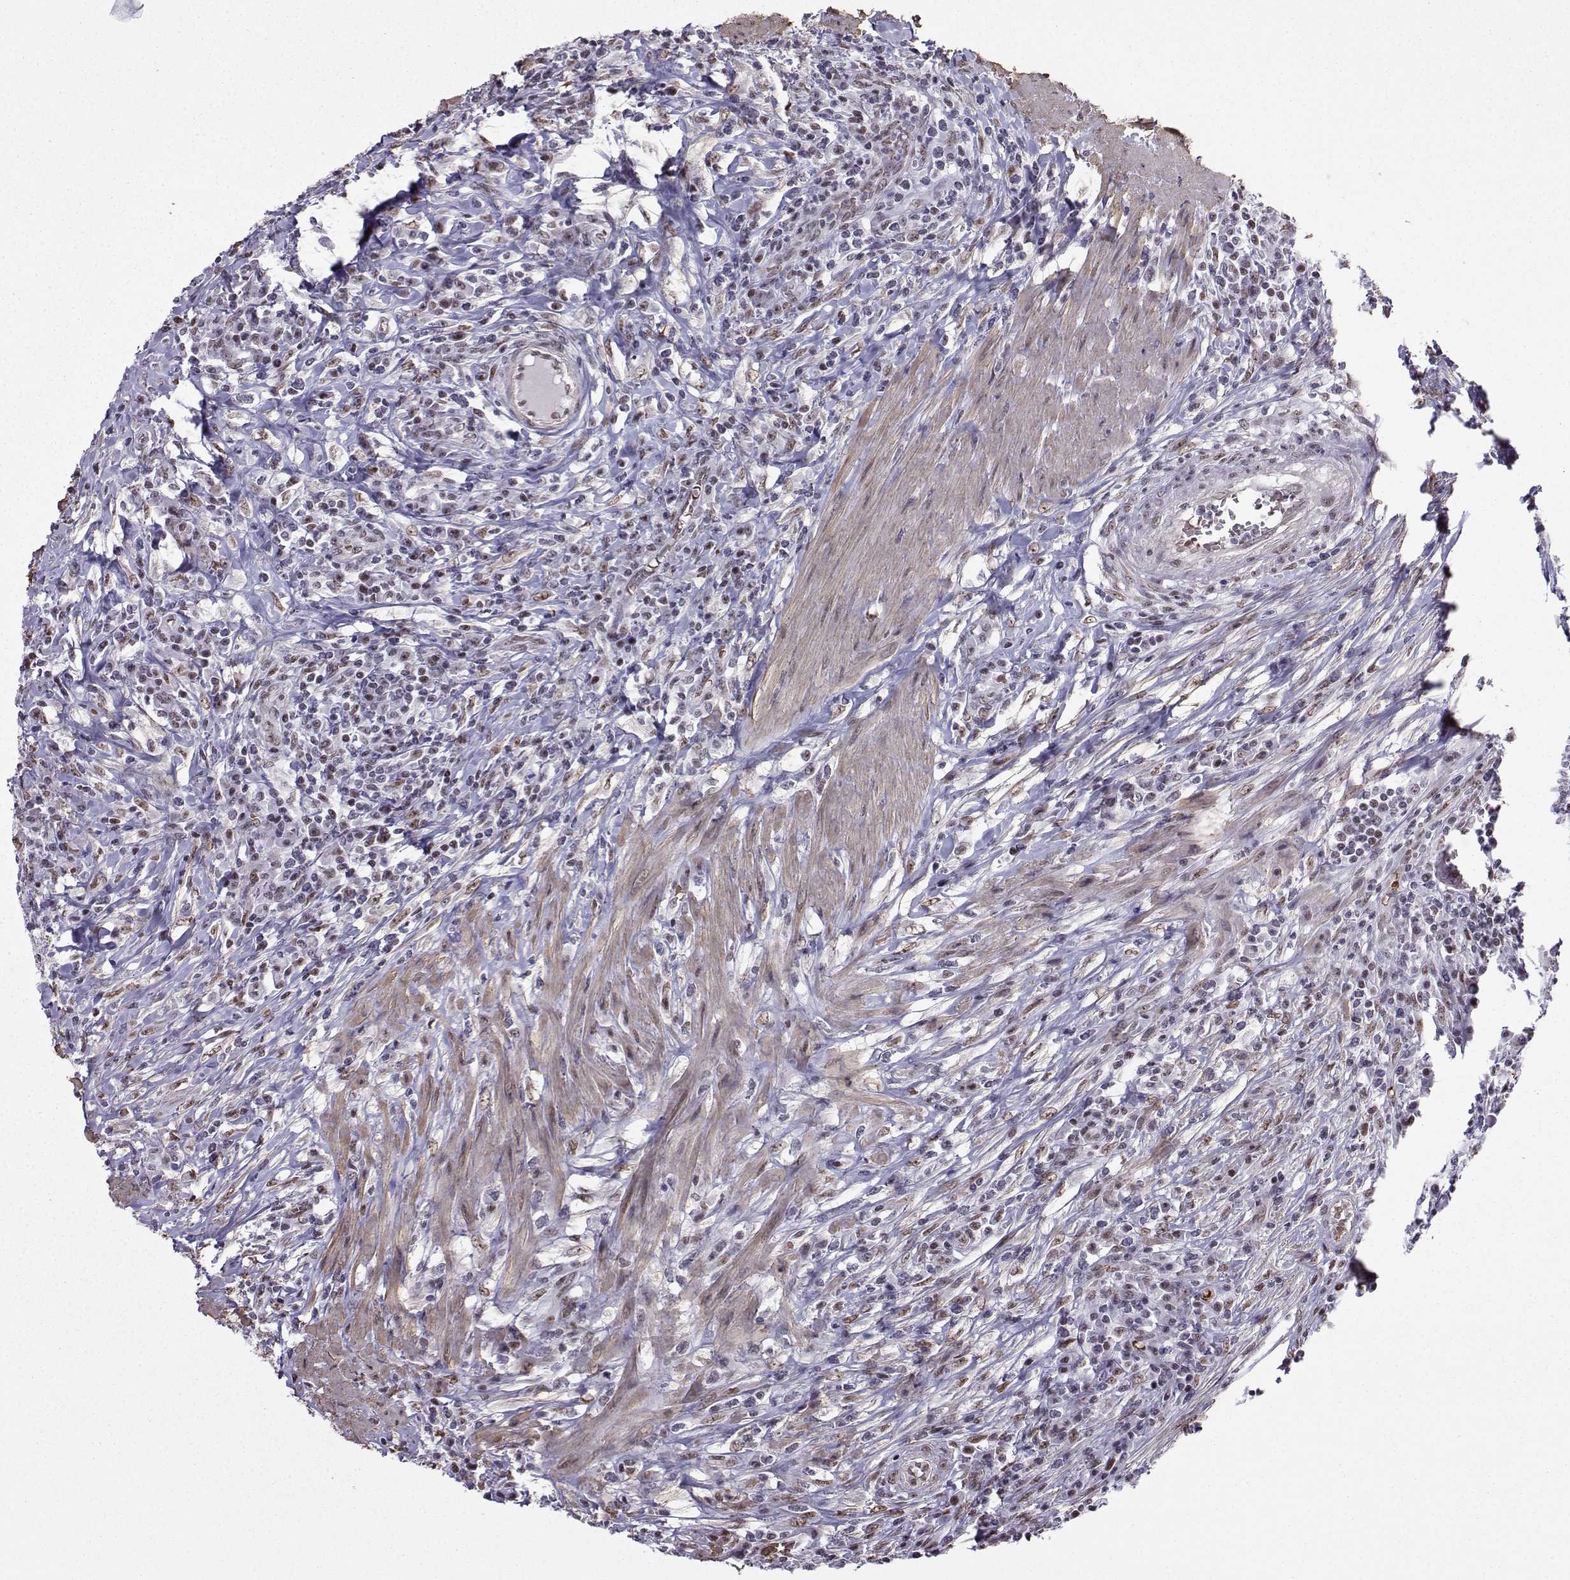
{"staining": {"intensity": "negative", "quantity": "none", "location": "none"}, "tissue": "colorectal cancer", "cell_type": "Tumor cells", "image_type": "cancer", "snomed": [{"axis": "morphology", "description": "Adenocarcinoma, NOS"}, {"axis": "topography", "description": "Colon"}], "caption": "Protein analysis of adenocarcinoma (colorectal) demonstrates no significant positivity in tumor cells. (DAB immunohistochemistry (IHC) visualized using brightfield microscopy, high magnification).", "gene": "CCNK", "patient": {"sex": "male", "age": 53}}